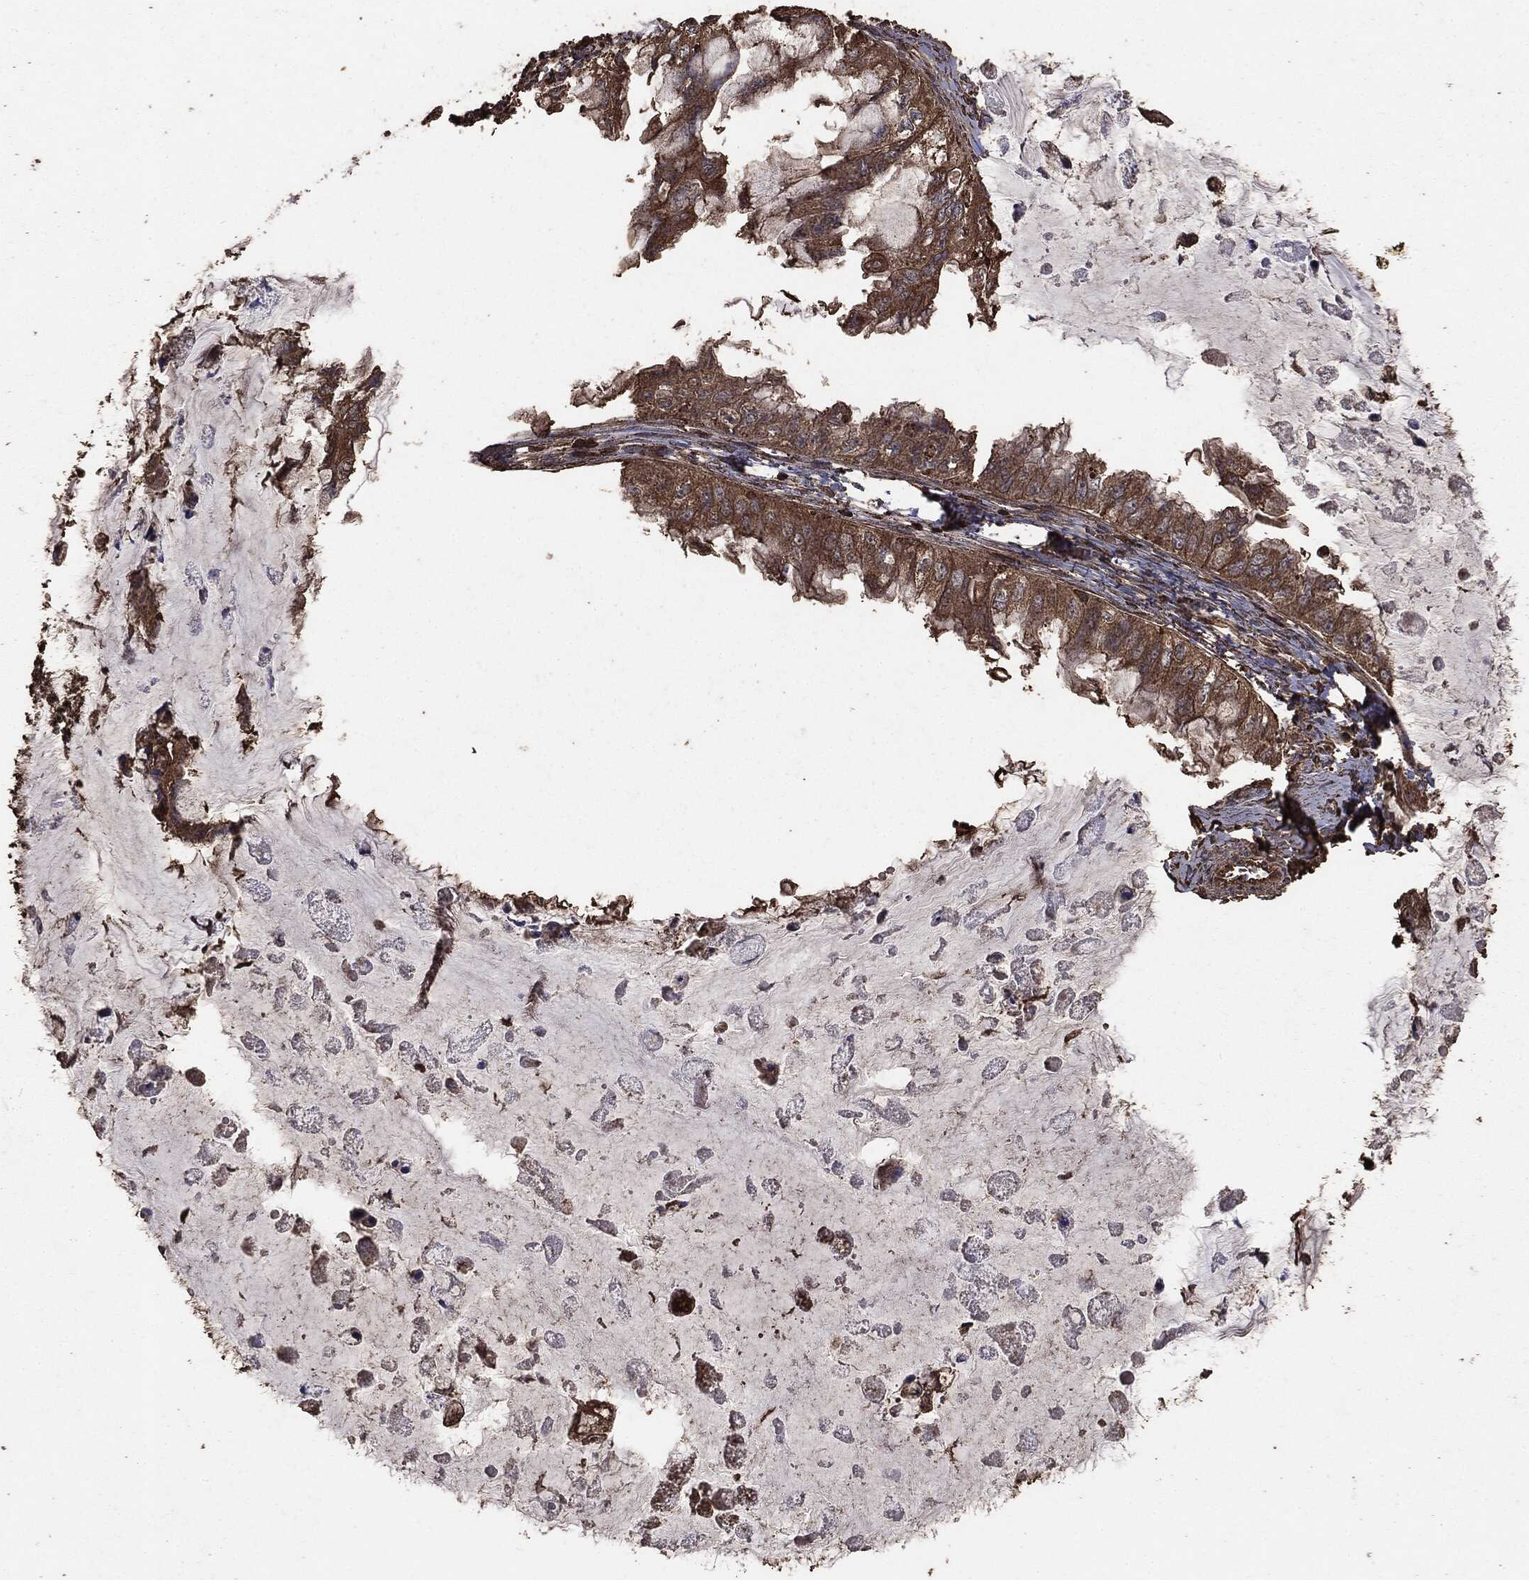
{"staining": {"intensity": "moderate", "quantity": ">75%", "location": "cytoplasmic/membranous"}, "tissue": "ovarian cancer", "cell_type": "Tumor cells", "image_type": "cancer", "snomed": [{"axis": "morphology", "description": "Cystadenocarcinoma, mucinous, NOS"}, {"axis": "topography", "description": "Ovary"}], "caption": "Protein expression analysis of human ovarian cancer (mucinous cystadenocarcinoma) reveals moderate cytoplasmic/membranous staining in about >75% of tumor cells. (Brightfield microscopy of DAB IHC at high magnification).", "gene": "MTOR", "patient": {"sex": "female", "age": 72}}